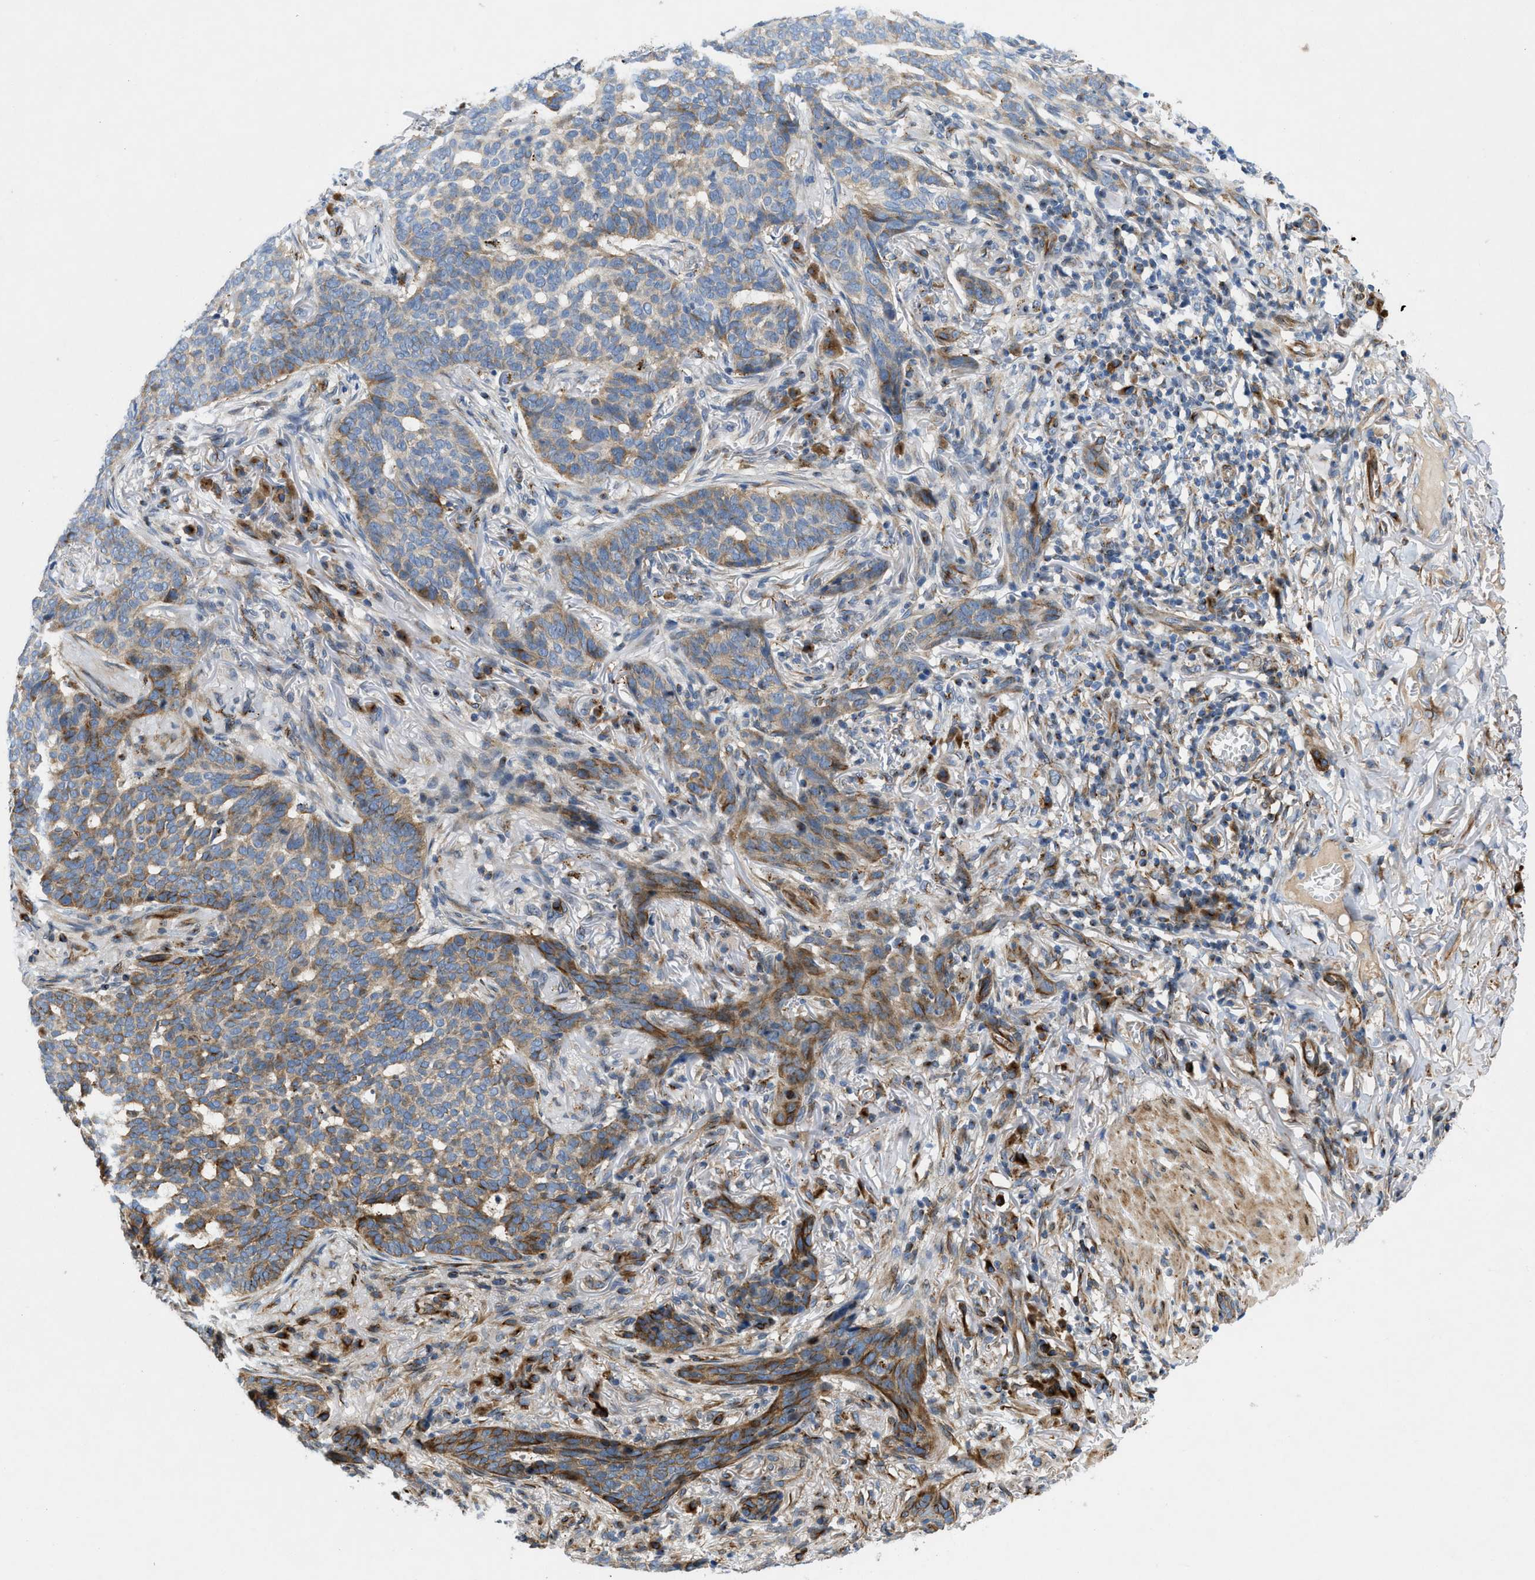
{"staining": {"intensity": "weak", "quantity": "25%-75%", "location": "cytoplasmic/membranous"}, "tissue": "skin cancer", "cell_type": "Tumor cells", "image_type": "cancer", "snomed": [{"axis": "morphology", "description": "Basal cell carcinoma"}, {"axis": "topography", "description": "Skin"}], "caption": "Weak cytoplasmic/membranous positivity is seen in about 25%-75% of tumor cells in skin cancer (basal cell carcinoma). Ihc stains the protein of interest in brown and the nuclei are stained blue.", "gene": "TMEM248", "patient": {"sex": "male", "age": 85}}